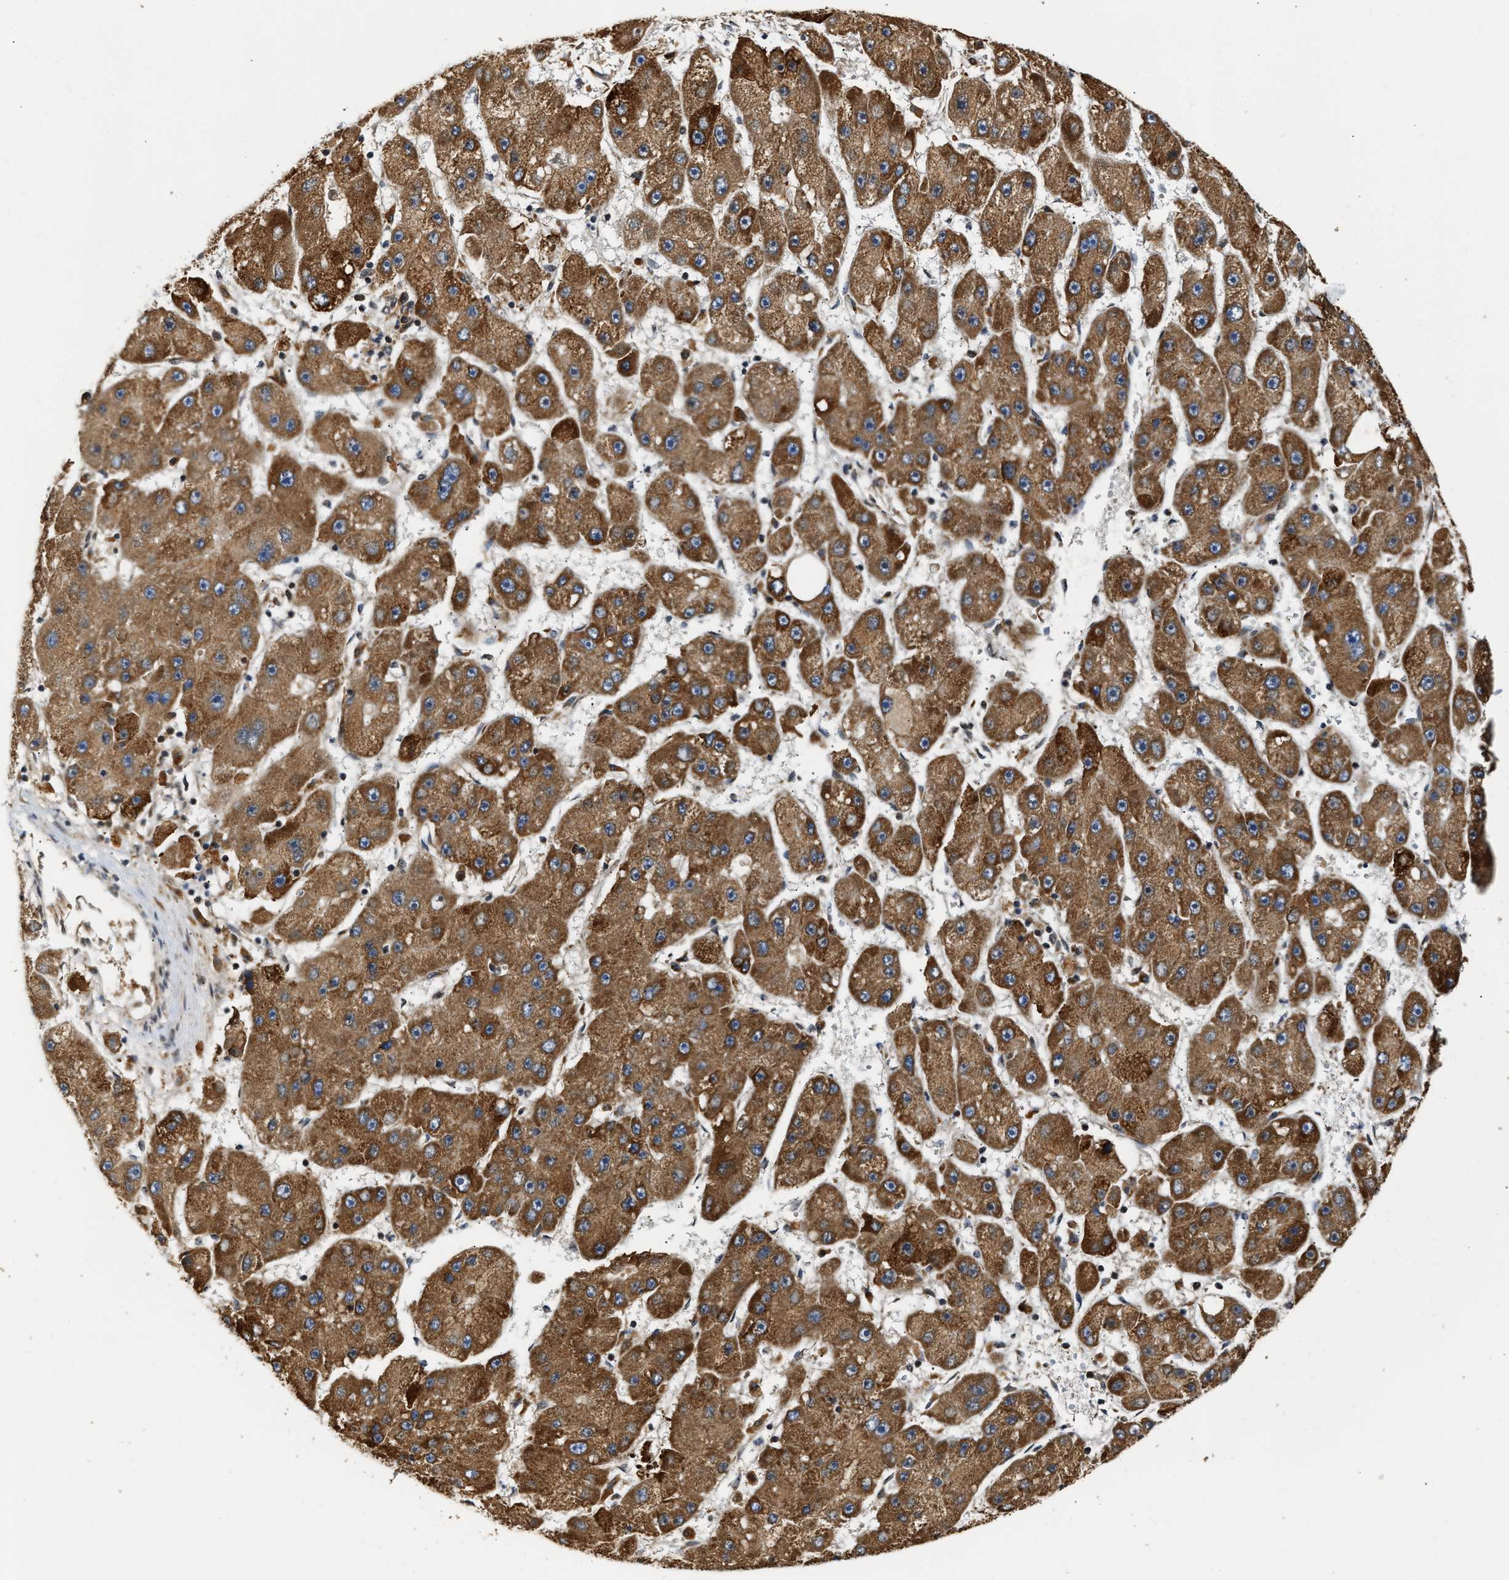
{"staining": {"intensity": "strong", "quantity": ">75%", "location": "cytoplasmic/membranous"}, "tissue": "liver cancer", "cell_type": "Tumor cells", "image_type": "cancer", "snomed": [{"axis": "morphology", "description": "Carcinoma, Hepatocellular, NOS"}, {"axis": "topography", "description": "Liver"}], "caption": "A histopathology image of human liver hepatocellular carcinoma stained for a protein reveals strong cytoplasmic/membranous brown staining in tumor cells.", "gene": "DEPTOR", "patient": {"sex": "female", "age": 61}}